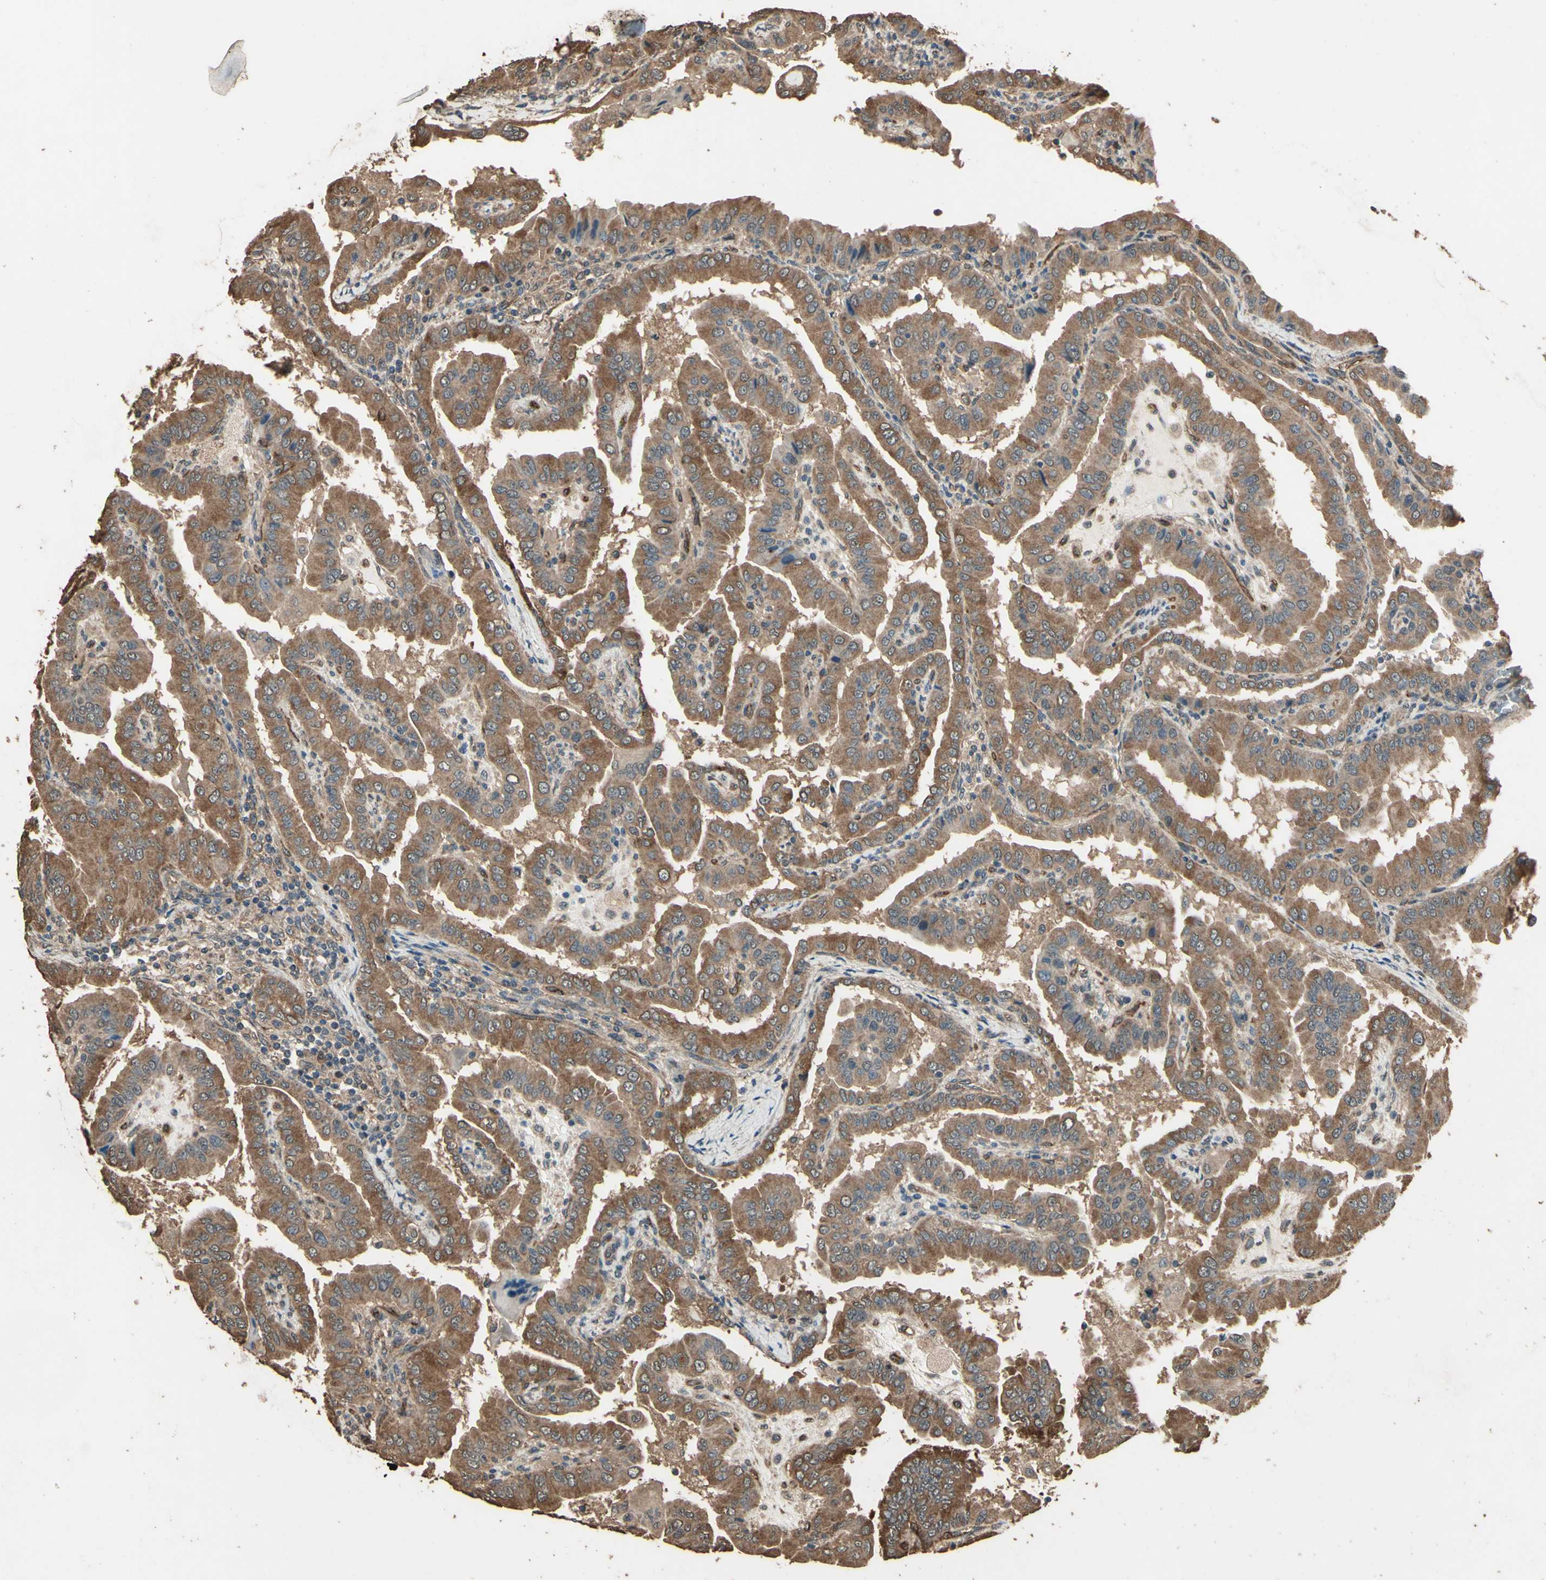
{"staining": {"intensity": "moderate", "quantity": ">75%", "location": "cytoplasmic/membranous"}, "tissue": "thyroid cancer", "cell_type": "Tumor cells", "image_type": "cancer", "snomed": [{"axis": "morphology", "description": "Papillary adenocarcinoma, NOS"}, {"axis": "topography", "description": "Thyroid gland"}], "caption": "A photomicrograph of human thyroid papillary adenocarcinoma stained for a protein shows moderate cytoplasmic/membranous brown staining in tumor cells.", "gene": "TSPO", "patient": {"sex": "male", "age": 33}}